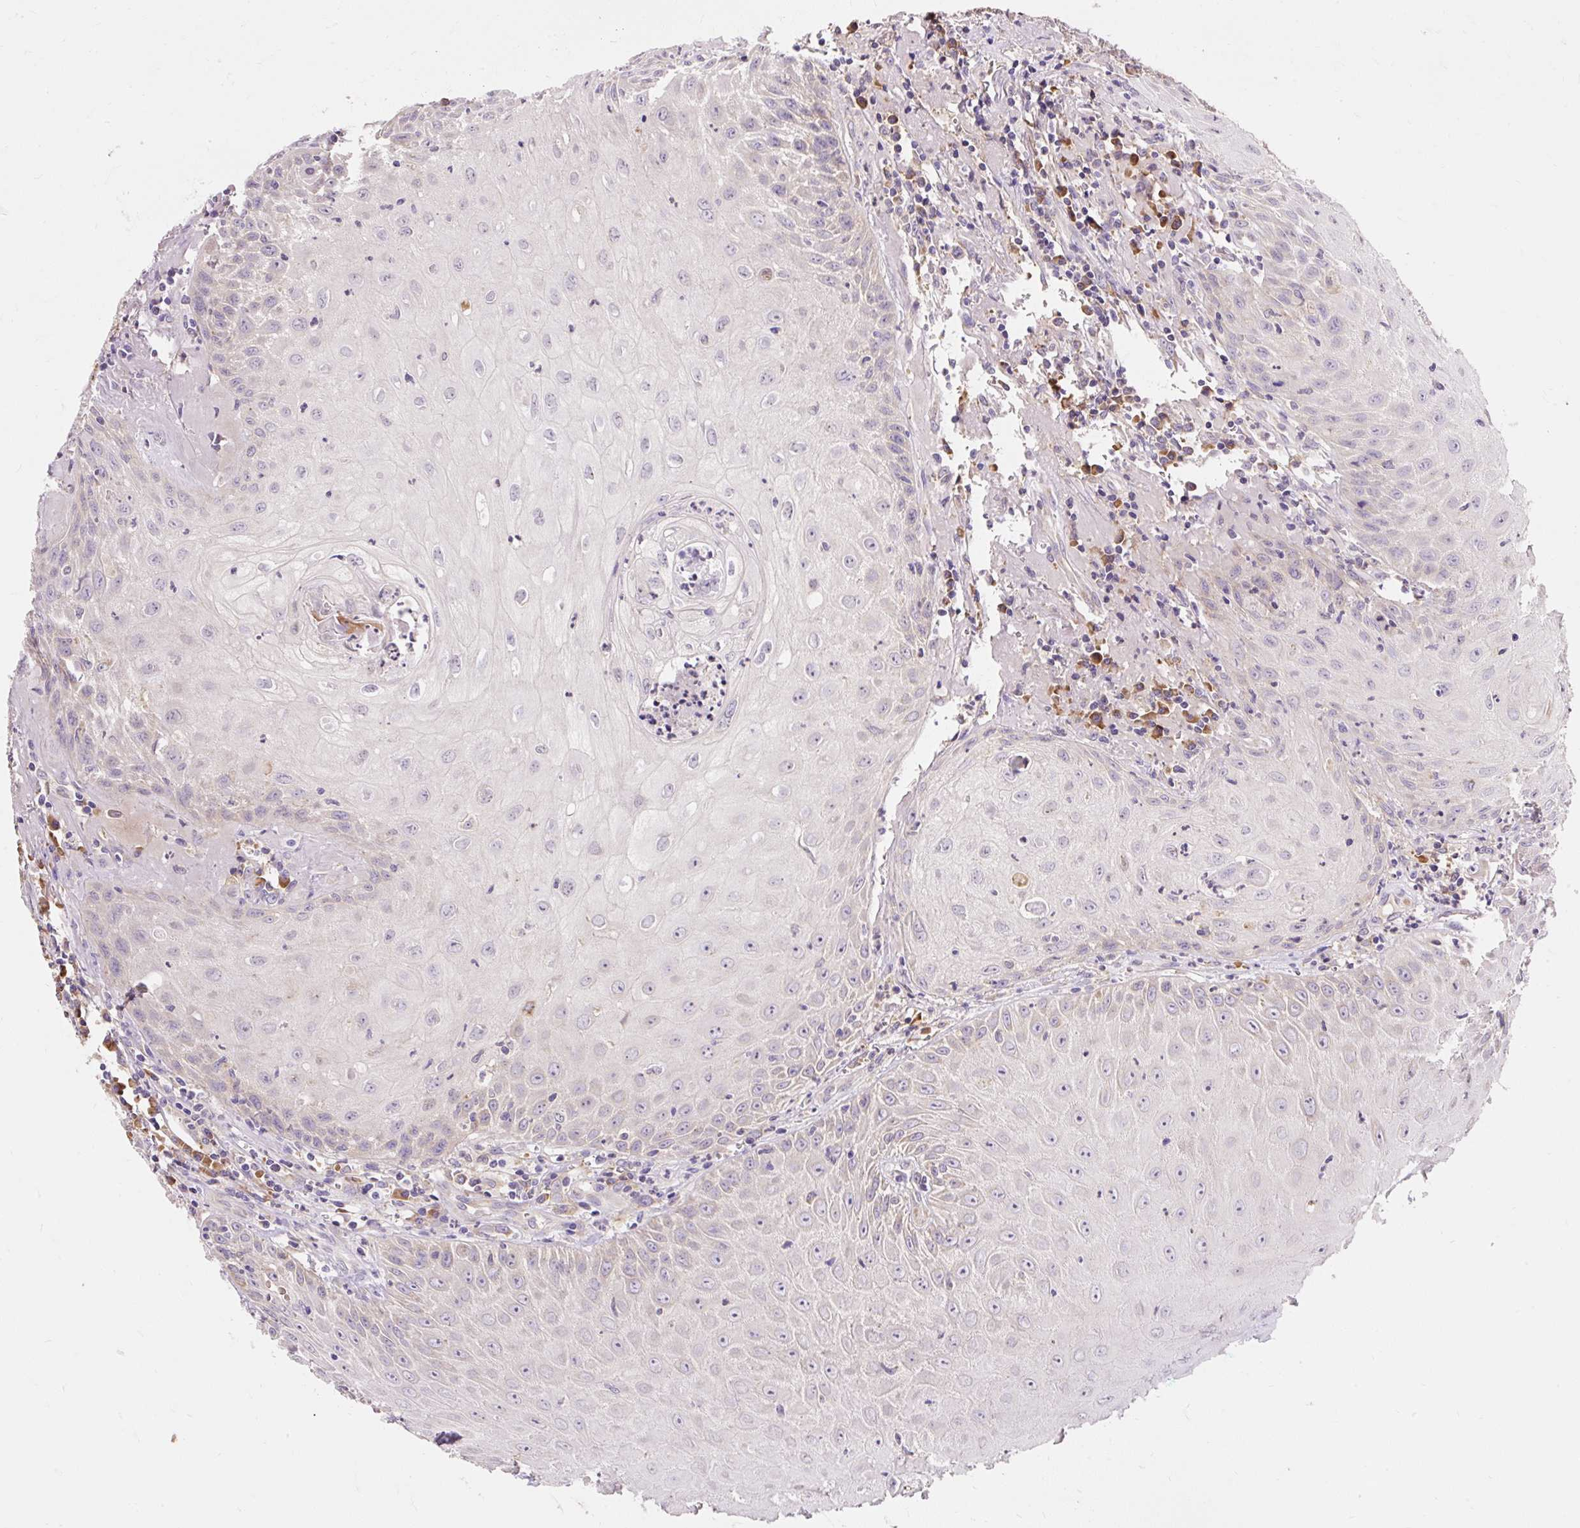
{"staining": {"intensity": "moderate", "quantity": "25%-75%", "location": "cytoplasmic/membranous"}, "tissue": "head and neck cancer", "cell_type": "Tumor cells", "image_type": "cancer", "snomed": [{"axis": "morphology", "description": "Normal tissue, NOS"}, {"axis": "morphology", "description": "Squamous cell carcinoma, NOS"}, {"axis": "topography", "description": "Oral tissue"}, {"axis": "topography", "description": "Head-Neck"}], "caption": "Brown immunohistochemical staining in head and neck cancer (squamous cell carcinoma) reveals moderate cytoplasmic/membranous expression in about 25%-75% of tumor cells. The staining was performed using DAB (3,3'-diaminobenzidine), with brown indicating positive protein expression. Nuclei are stained blue with hematoxylin.", "gene": "SEC63", "patient": {"sex": "female", "age": 70}}